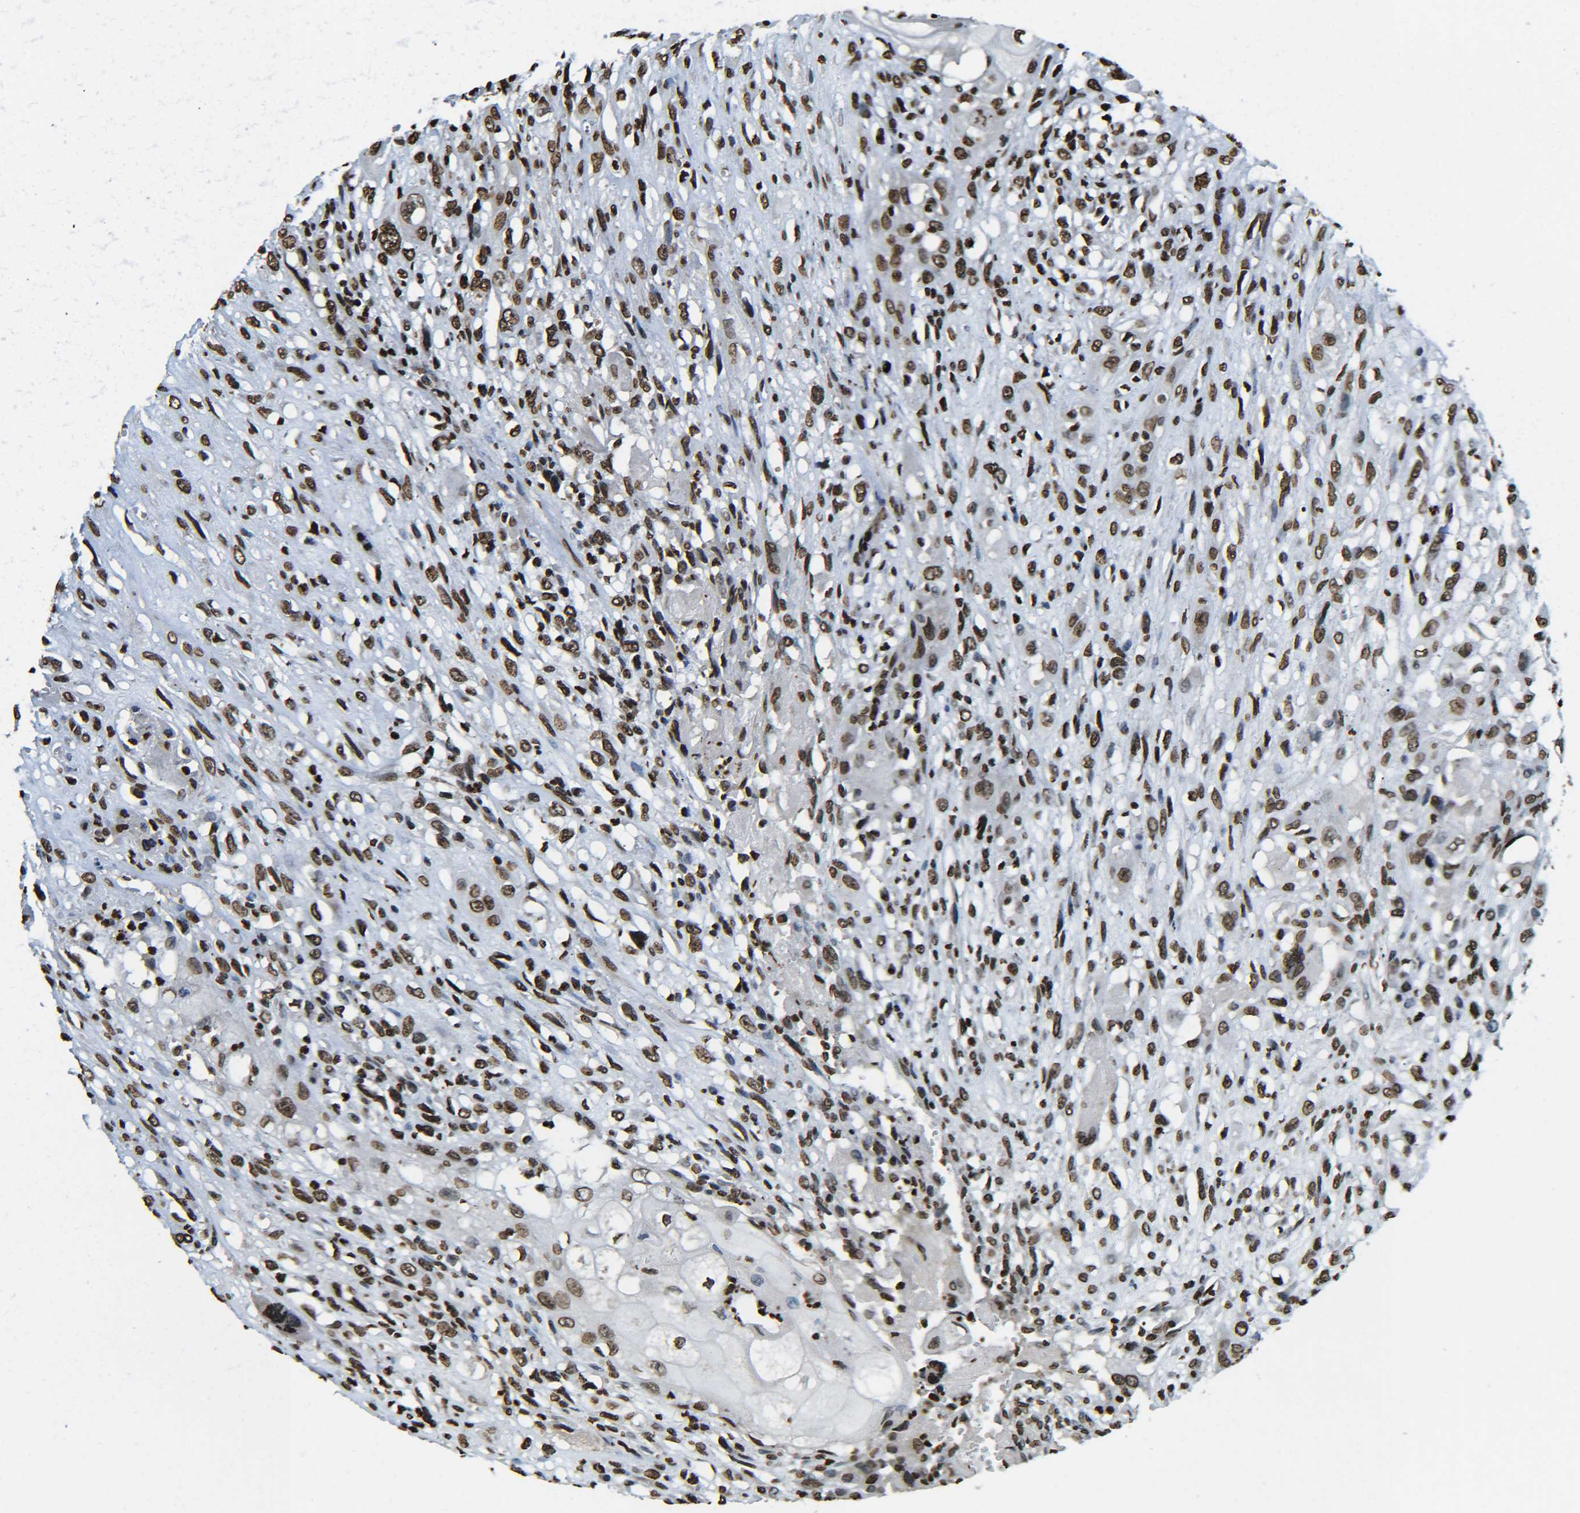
{"staining": {"intensity": "strong", "quantity": ">75%", "location": "nuclear"}, "tissue": "head and neck cancer", "cell_type": "Tumor cells", "image_type": "cancer", "snomed": [{"axis": "morphology", "description": "Necrosis, NOS"}, {"axis": "morphology", "description": "Neoplasm, malignant, NOS"}, {"axis": "topography", "description": "Salivary gland"}, {"axis": "topography", "description": "Head-Neck"}], "caption": "Immunohistochemistry of human head and neck neoplasm (malignant) shows high levels of strong nuclear expression in about >75% of tumor cells.", "gene": "H4C16", "patient": {"sex": "male", "age": 43}}